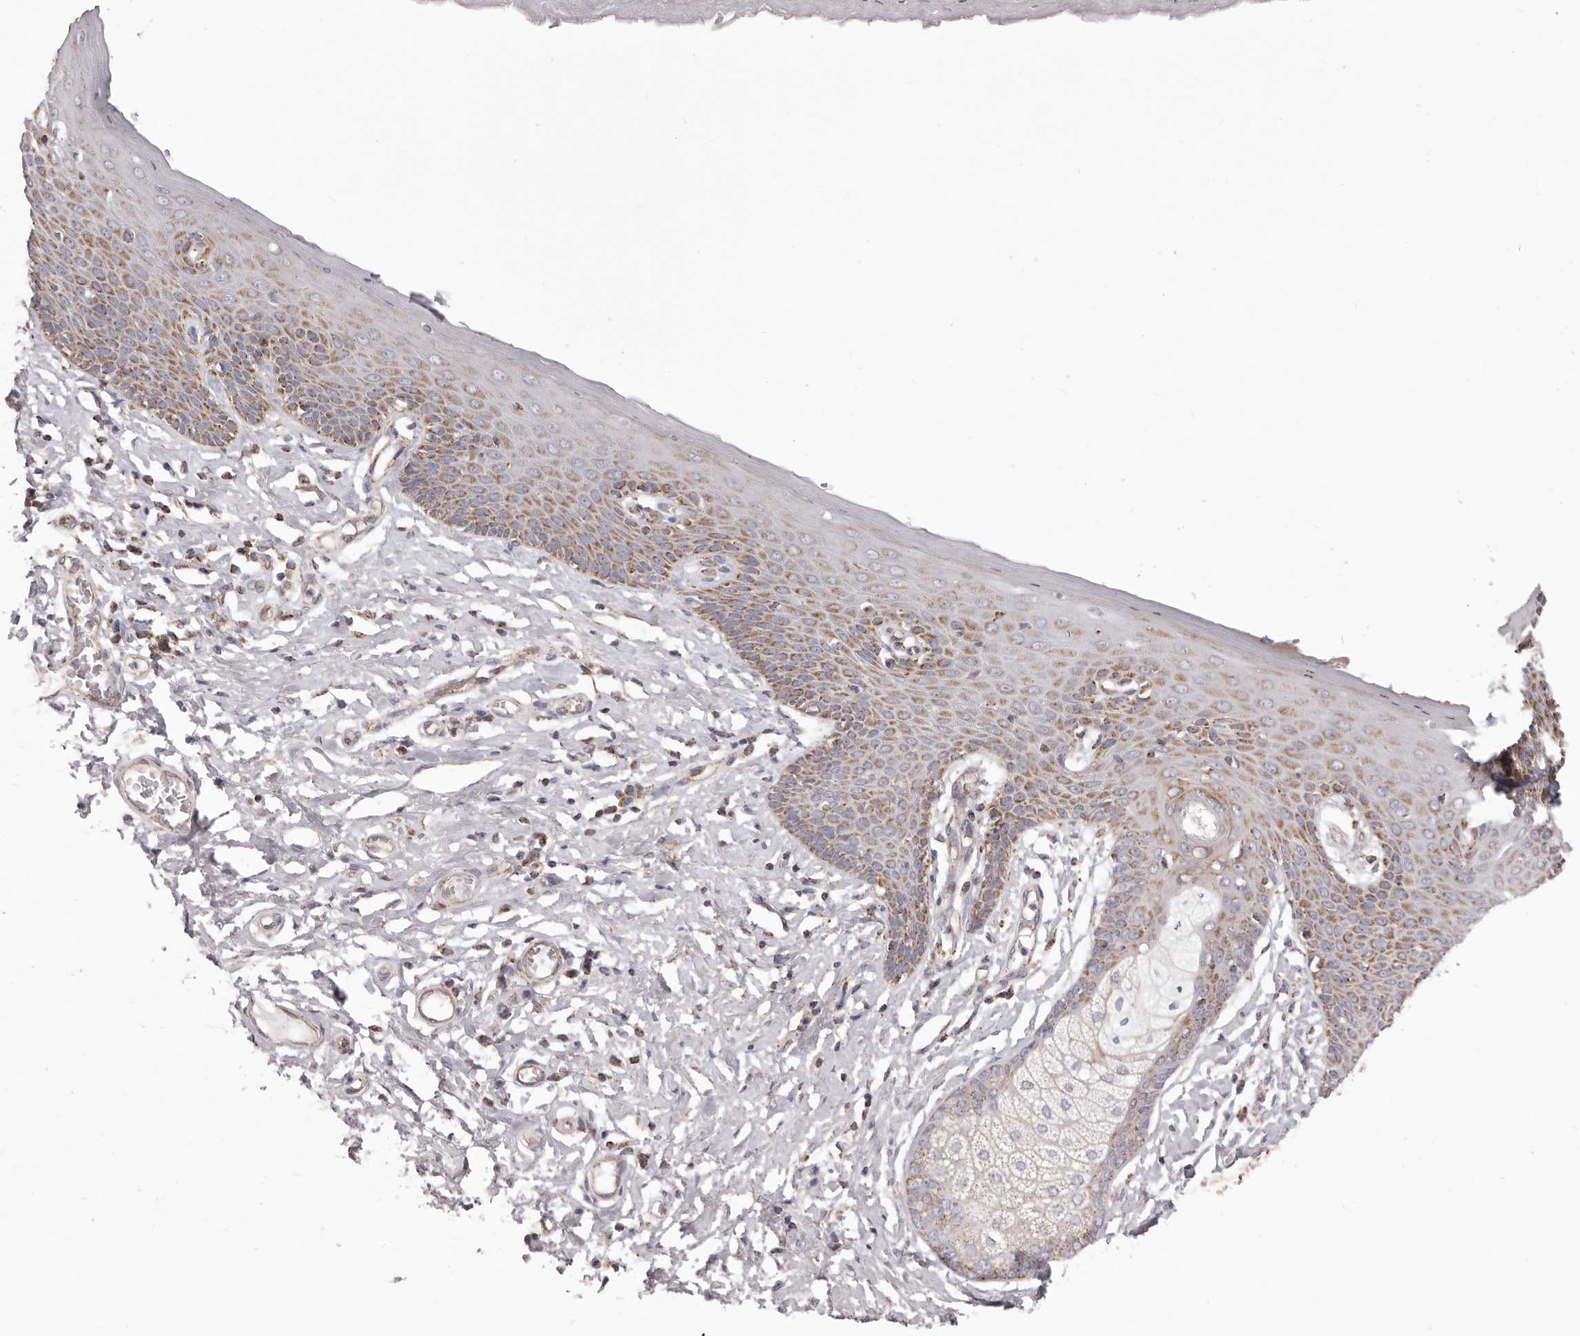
{"staining": {"intensity": "moderate", "quantity": "25%-75%", "location": "cytoplasmic/membranous"}, "tissue": "skin", "cell_type": "Epidermal cells", "image_type": "normal", "snomed": [{"axis": "morphology", "description": "Normal tissue, NOS"}, {"axis": "topography", "description": "Vulva"}], "caption": "This photomicrograph demonstrates immunohistochemistry (IHC) staining of benign human skin, with medium moderate cytoplasmic/membranous expression in approximately 25%-75% of epidermal cells.", "gene": "CHRM2", "patient": {"sex": "female", "age": 66}}